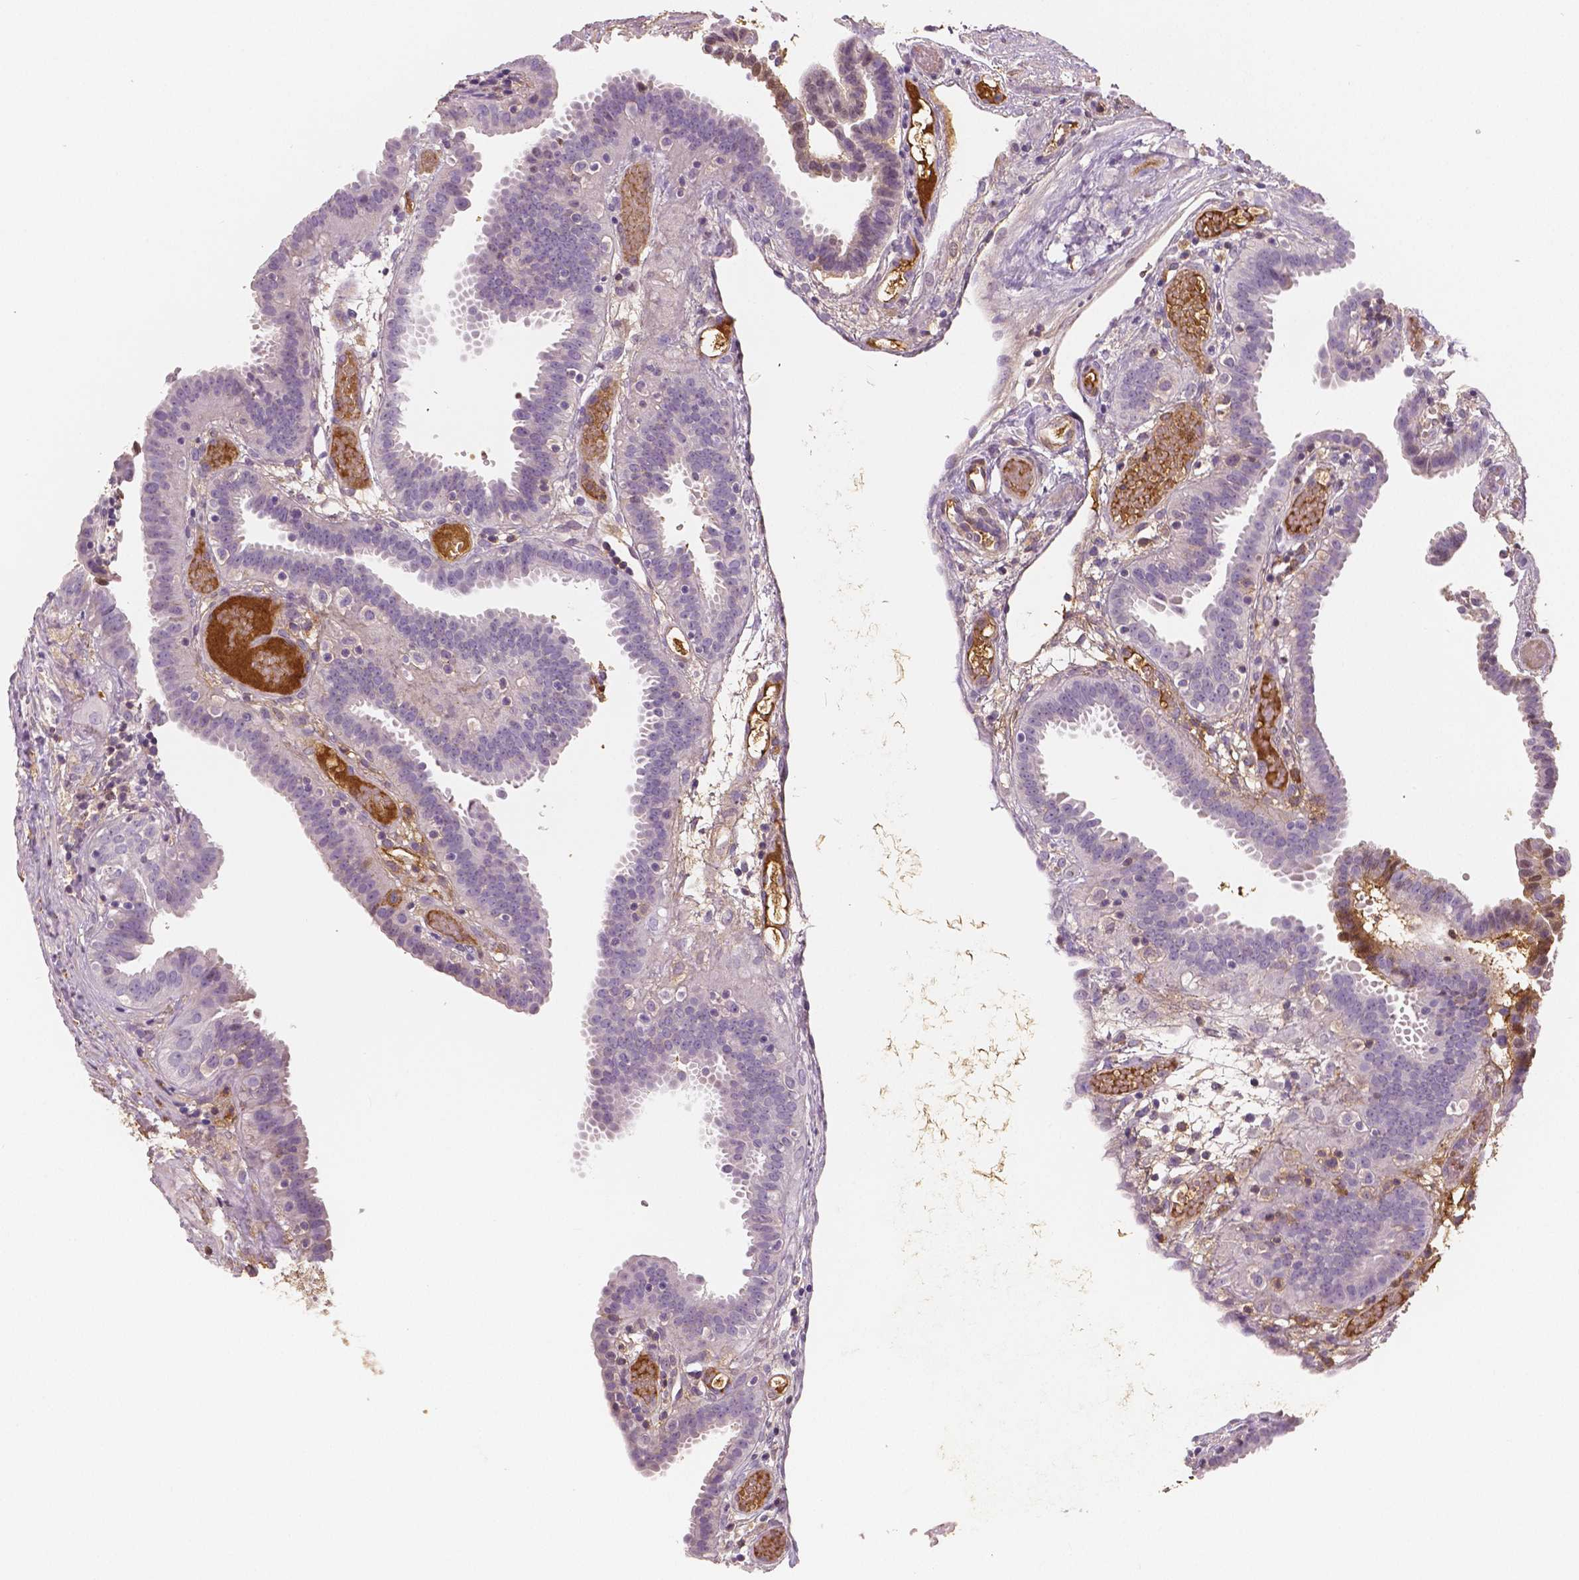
{"staining": {"intensity": "negative", "quantity": "none", "location": "none"}, "tissue": "fallopian tube", "cell_type": "Glandular cells", "image_type": "normal", "snomed": [{"axis": "morphology", "description": "Normal tissue, NOS"}, {"axis": "topography", "description": "Fallopian tube"}], "caption": "Fallopian tube stained for a protein using immunohistochemistry demonstrates no expression glandular cells.", "gene": "APOA4", "patient": {"sex": "female", "age": 37}}